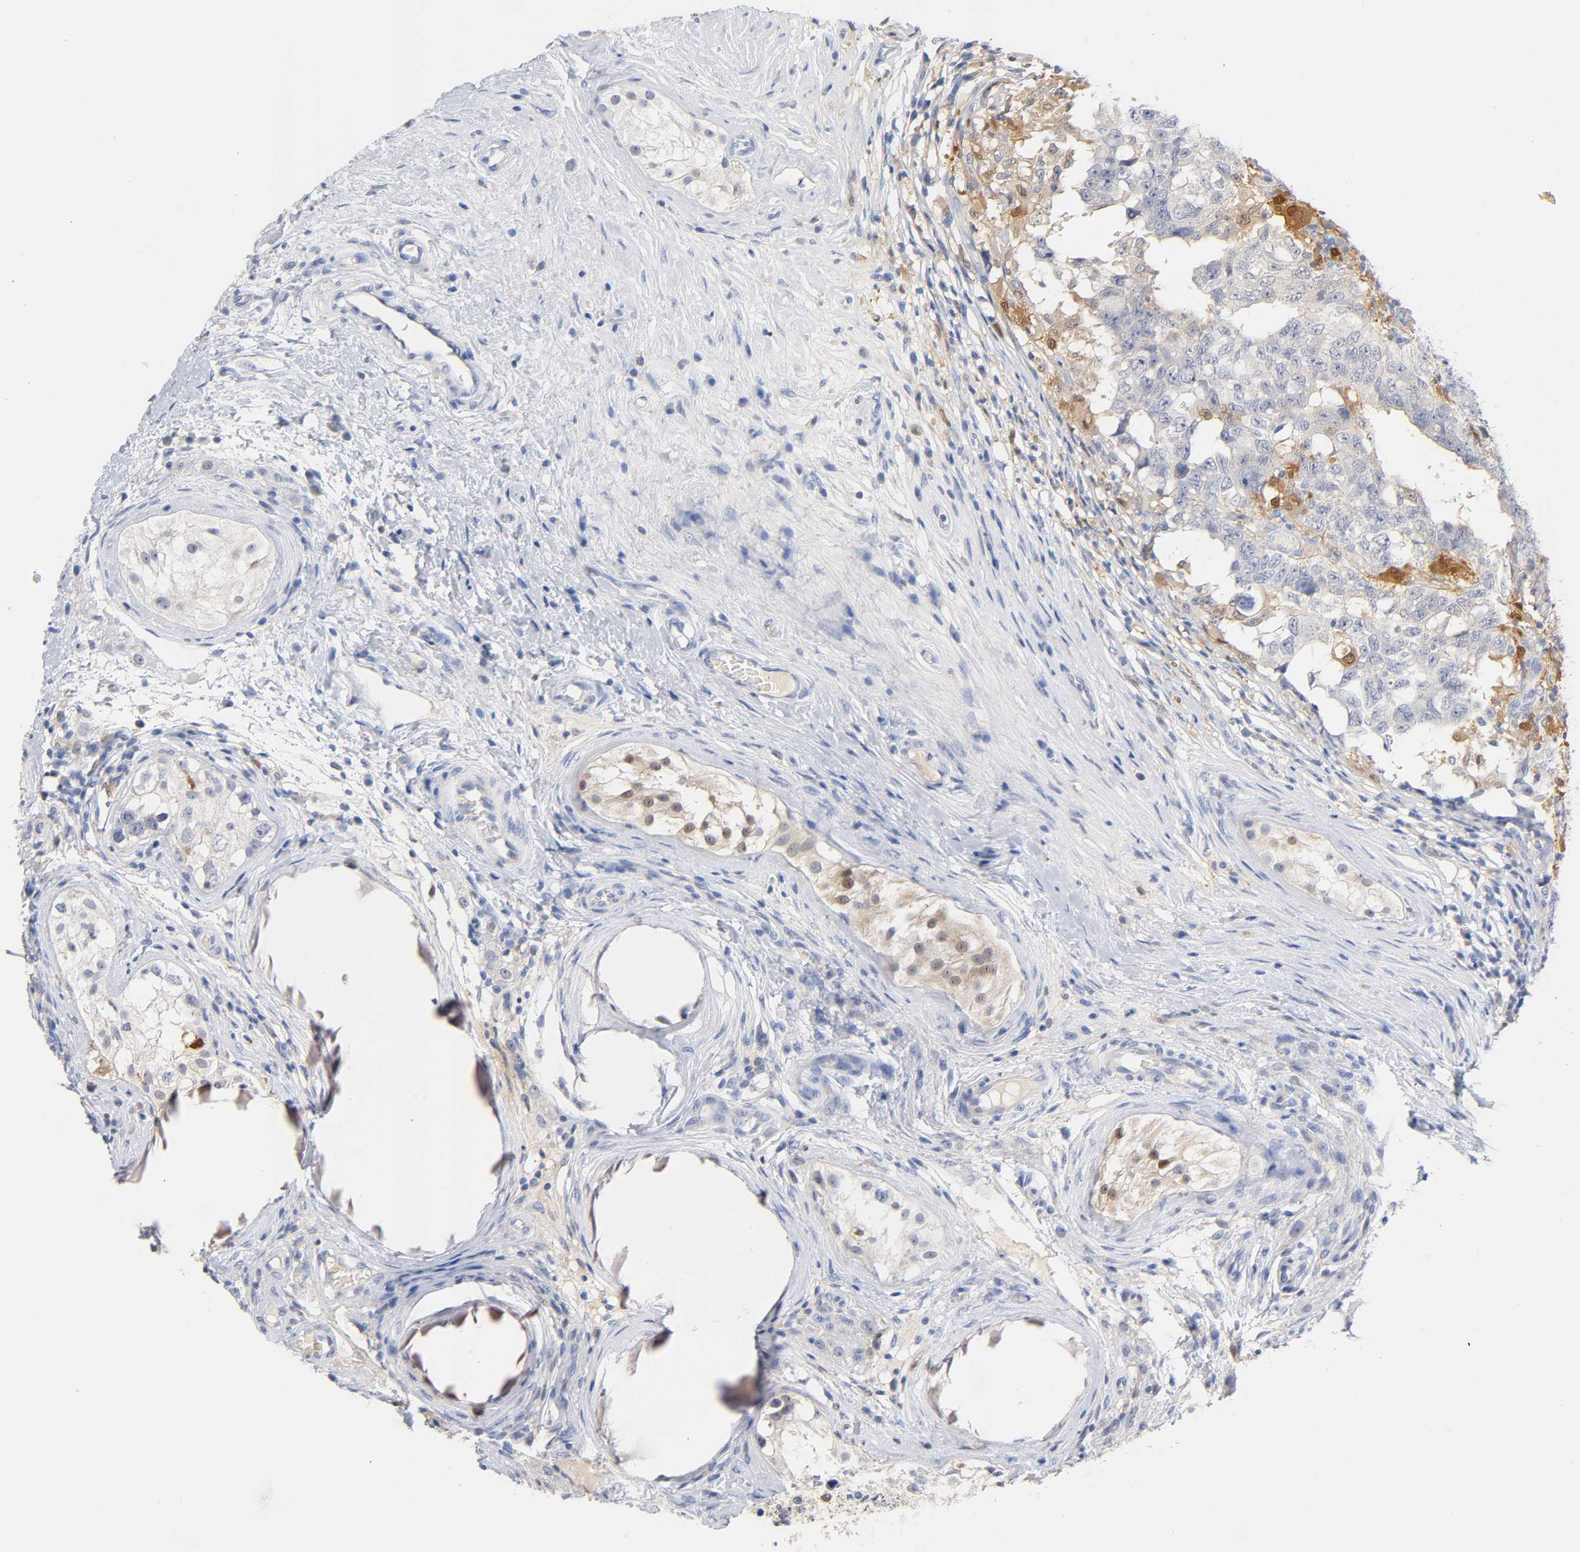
{"staining": {"intensity": "negative", "quantity": "none", "location": "none"}, "tissue": "testis cancer", "cell_type": "Tumor cells", "image_type": "cancer", "snomed": [{"axis": "morphology", "description": "Carcinoma, Embryonal, NOS"}, {"axis": "topography", "description": "Testis"}], "caption": "Immunohistochemical staining of embryonal carcinoma (testis) displays no significant positivity in tumor cells. The staining is performed using DAB brown chromogen with nuclei counter-stained in using hematoxylin.", "gene": "IL18", "patient": {"sex": "male", "age": 21}}